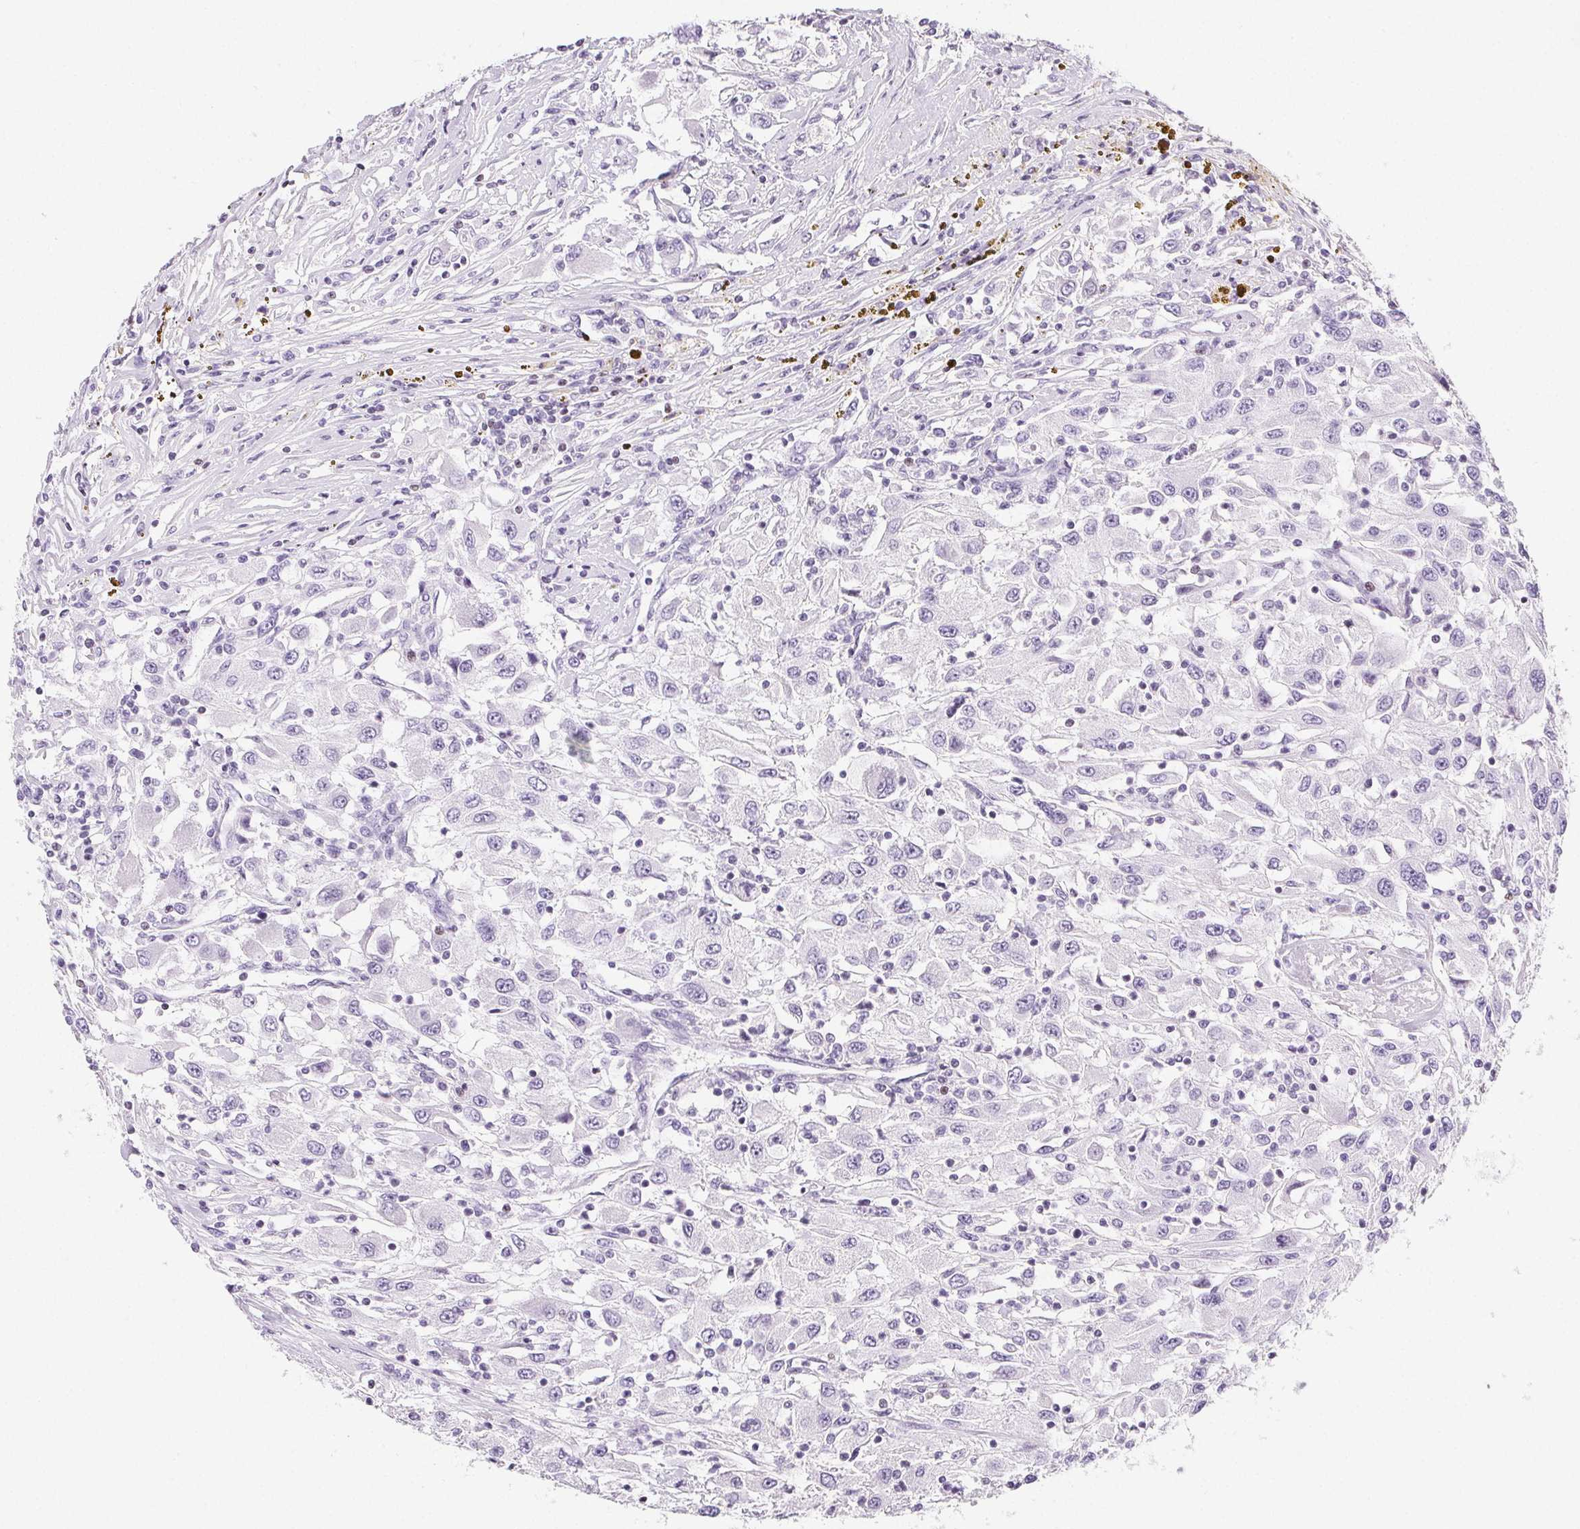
{"staining": {"intensity": "negative", "quantity": "none", "location": "none"}, "tissue": "renal cancer", "cell_type": "Tumor cells", "image_type": "cancer", "snomed": [{"axis": "morphology", "description": "Adenocarcinoma, NOS"}, {"axis": "topography", "description": "Kidney"}], "caption": "Tumor cells show no significant protein expression in renal adenocarcinoma.", "gene": "BEND2", "patient": {"sex": "female", "age": 67}}